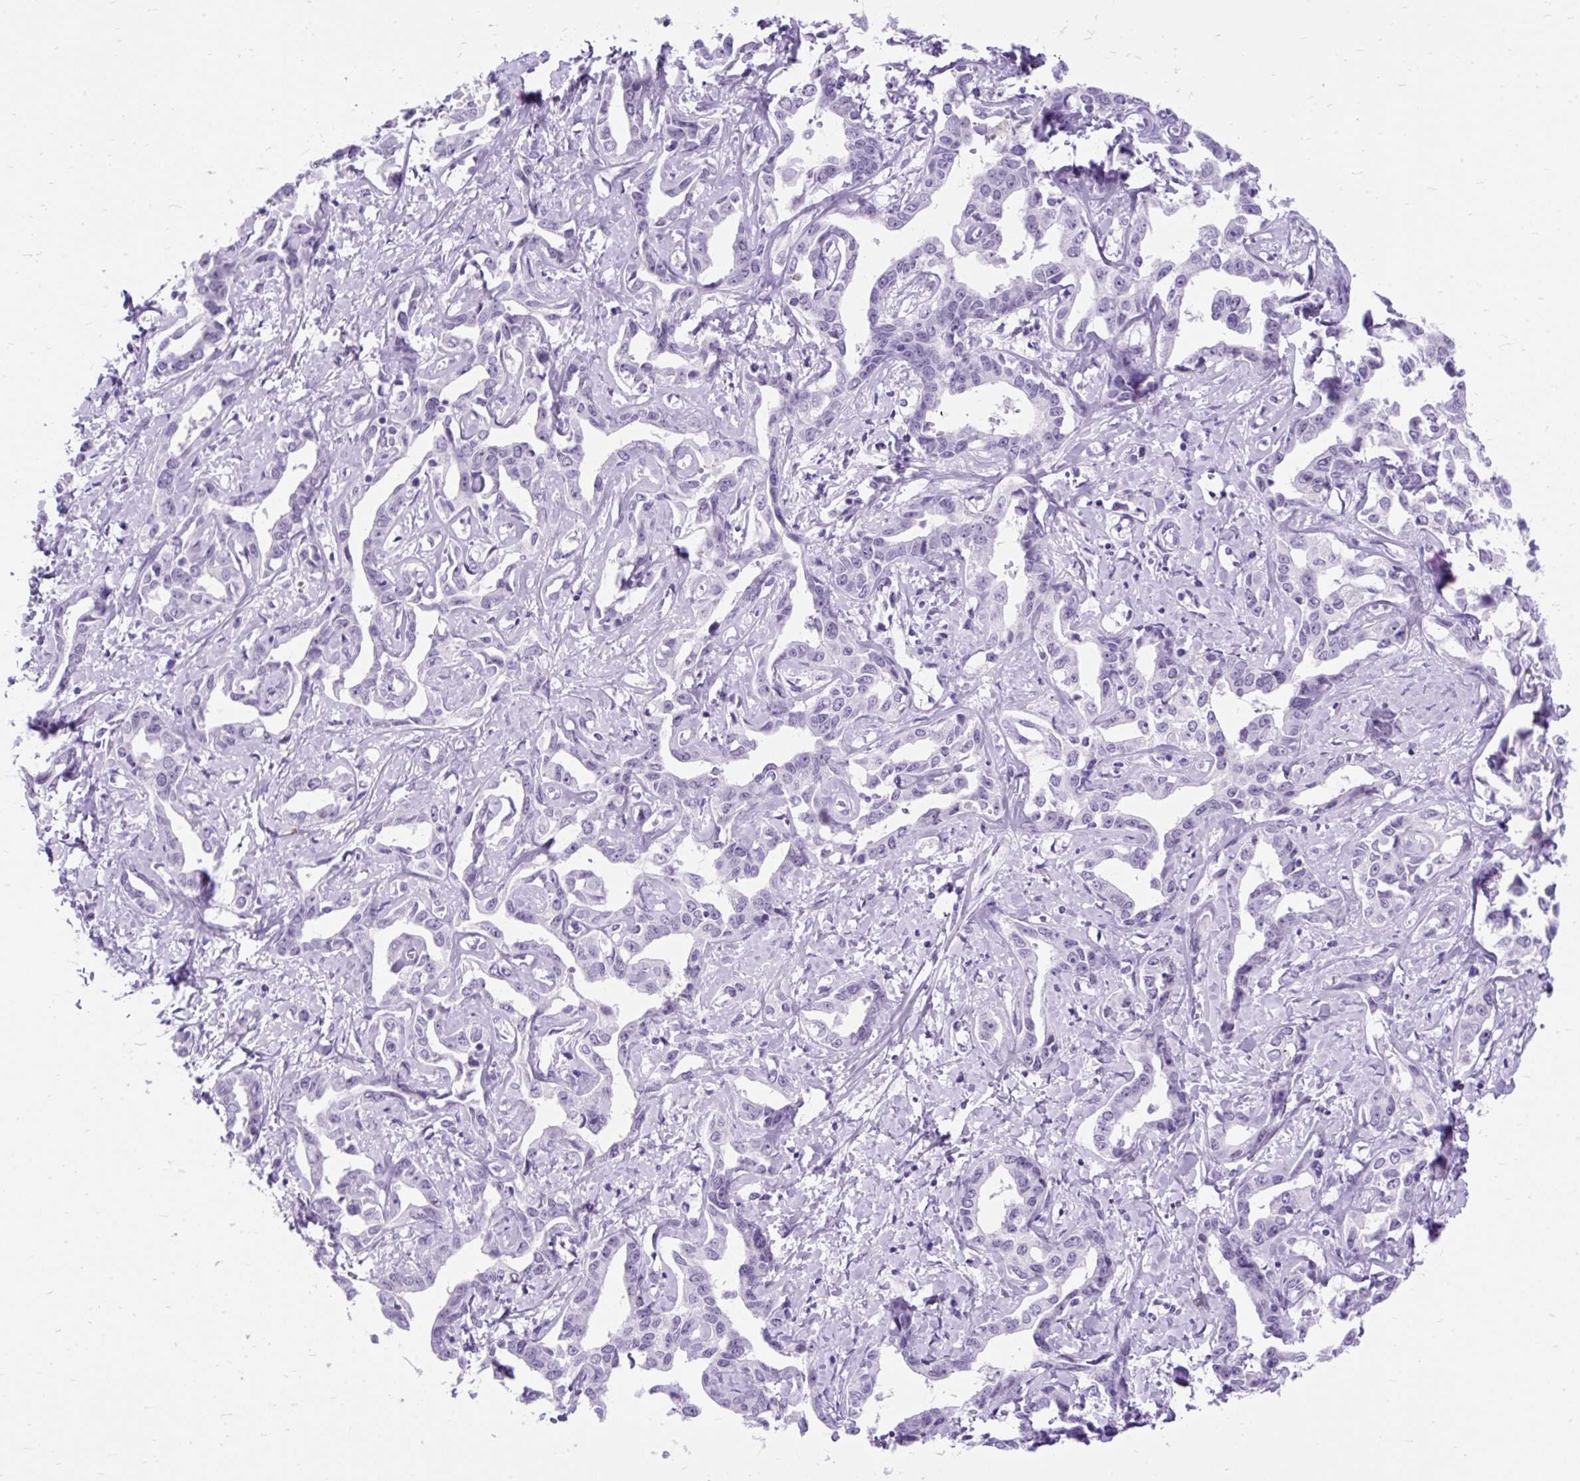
{"staining": {"intensity": "negative", "quantity": "none", "location": "none"}, "tissue": "liver cancer", "cell_type": "Tumor cells", "image_type": "cancer", "snomed": [{"axis": "morphology", "description": "Cholangiocarcinoma"}, {"axis": "topography", "description": "Liver"}], "caption": "Tumor cells show no significant protein staining in cholangiocarcinoma (liver). (Brightfield microscopy of DAB (3,3'-diaminobenzidine) IHC at high magnification).", "gene": "SCGB1A1", "patient": {"sex": "male", "age": 59}}